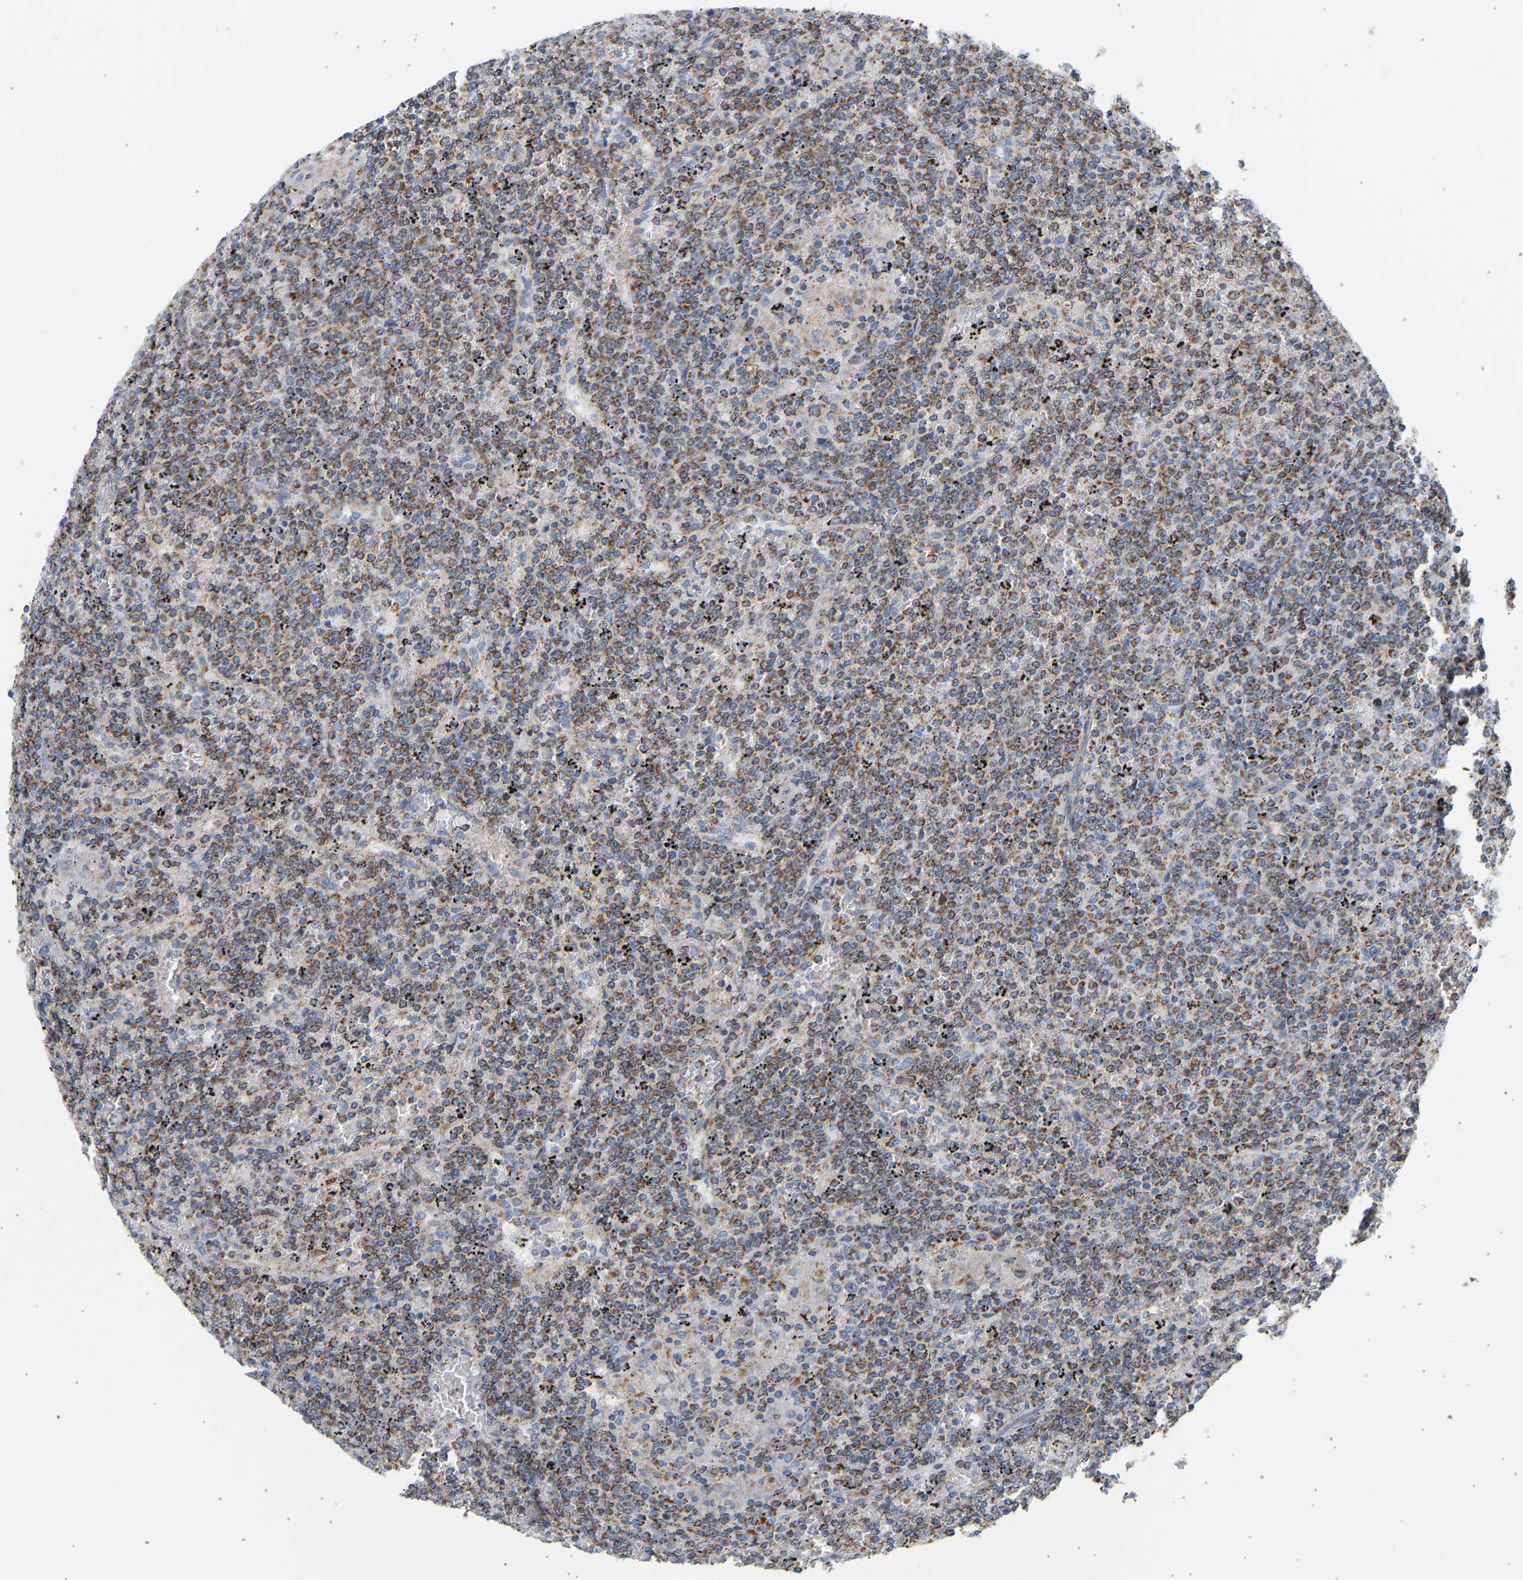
{"staining": {"intensity": "moderate", "quantity": ">75%", "location": "cytoplasmic/membranous"}, "tissue": "lymphoma", "cell_type": "Tumor cells", "image_type": "cancer", "snomed": [{"axis": "morphology", "description": "Malignant lymphoma, non-Hodgkin's type, Low grade"}, {"axis": "topography", "description": "Spleen"}], "caption": "Lymphoma stained with immunohistochemistry displays moderate cytoplasmic/membranous expression in approximately >75% of tumor cells.", "gene": "GRPEL2", "patient": {"sex": "female", "age": 19}}